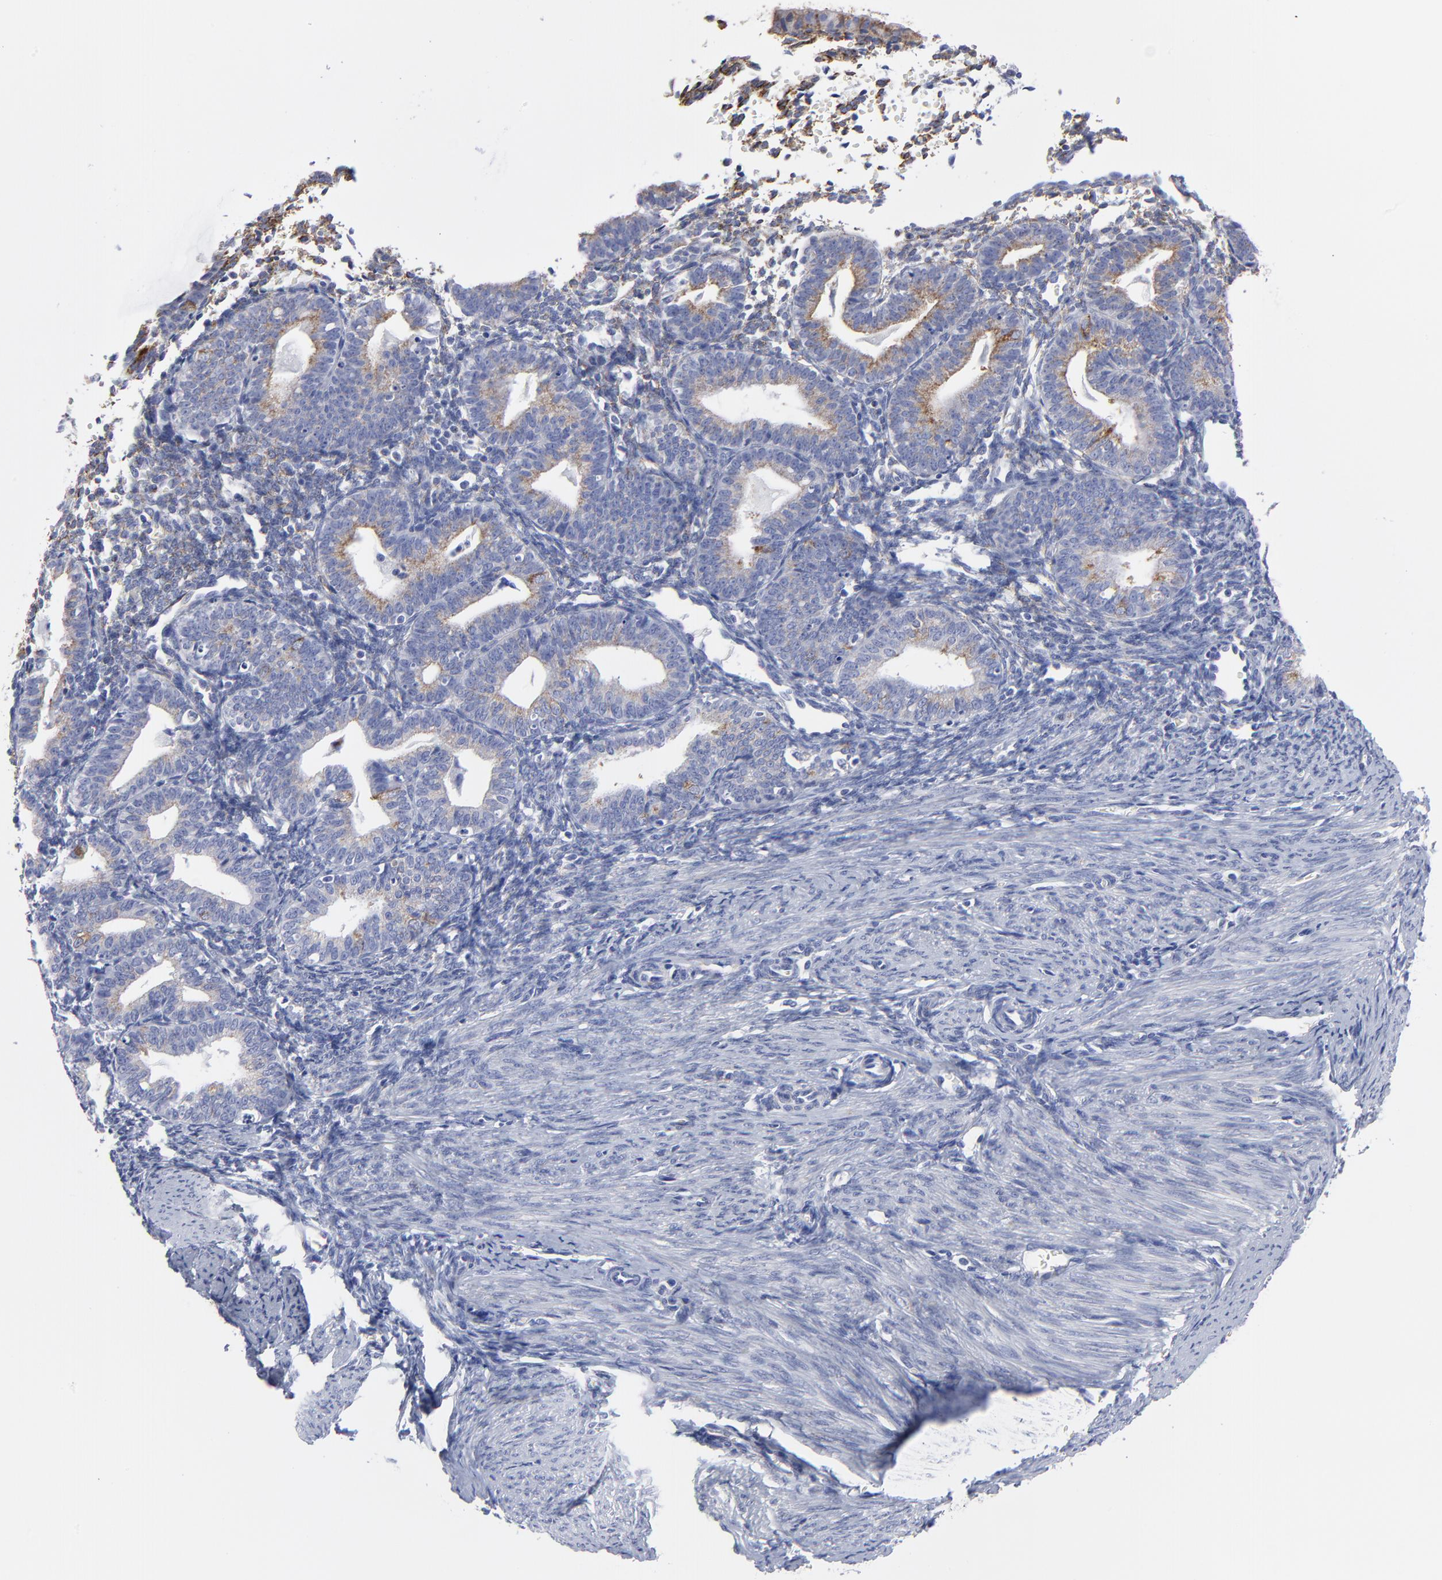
{"staining": {"intensity": "weak", "quantity": "<25%", "location": "cytoplasmic/membranous"}, "tissue": "endometrium", "cell_type": "Cells in endometrial stroma", "image_type": "normal", "snomed": [{"axis": "morphology", "description": "Normal tissue, NOS"}, {"axis": "topography", "description": "Endometrium"}], "caption": "Immunohistochemistry histopathology image of unremarkable endometrium: human endometrium stained with DAB displays no significant protein expression in cells in endometrial stroma.", "gene": "CNTN3", "patient": {"sex": "female", "age": 61}}